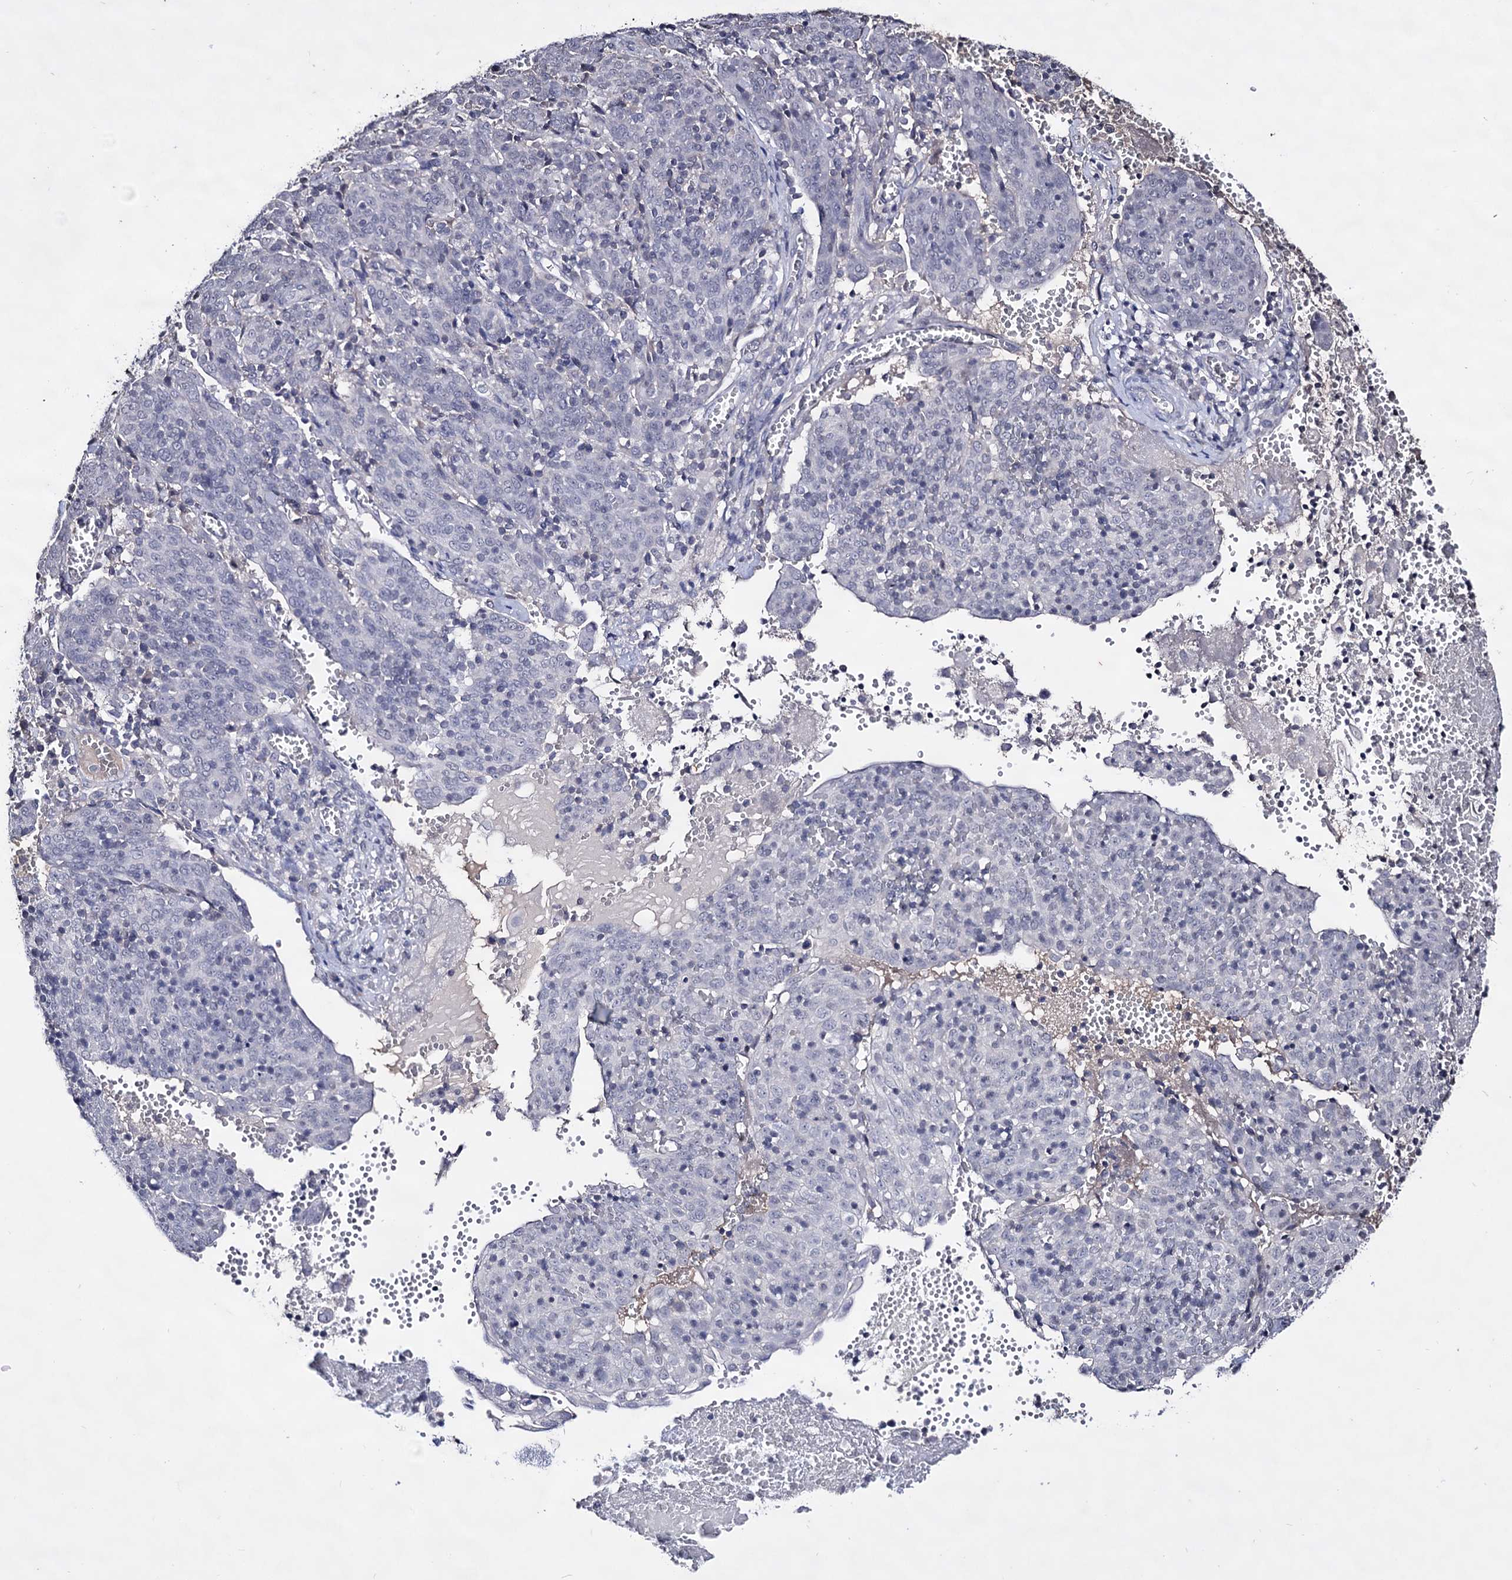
{"staining": {"intensity": "negative", "quantity": "none", "location": "none"}, "tissue": "cervical cancer", "cell_type": "Tumor cells", "image_type": "cancer", "snomed": [{"axis": "morphology", "description": "Squamous cell carcinoma, NOS"}, {"axis": "topography", "description": "Cervix"}], "caption": "Protein analysis of cervical cancer reveals no significant staining in tumor cells. Brightfield microscopy of immunohistochemistry stained with DAB (3,3'-diaminobenzidine) (brown) and hematoxylin (blue), captured at high magnification.", "gene": "PLIN1", "patient": {"sex": "female", "age": 67}}